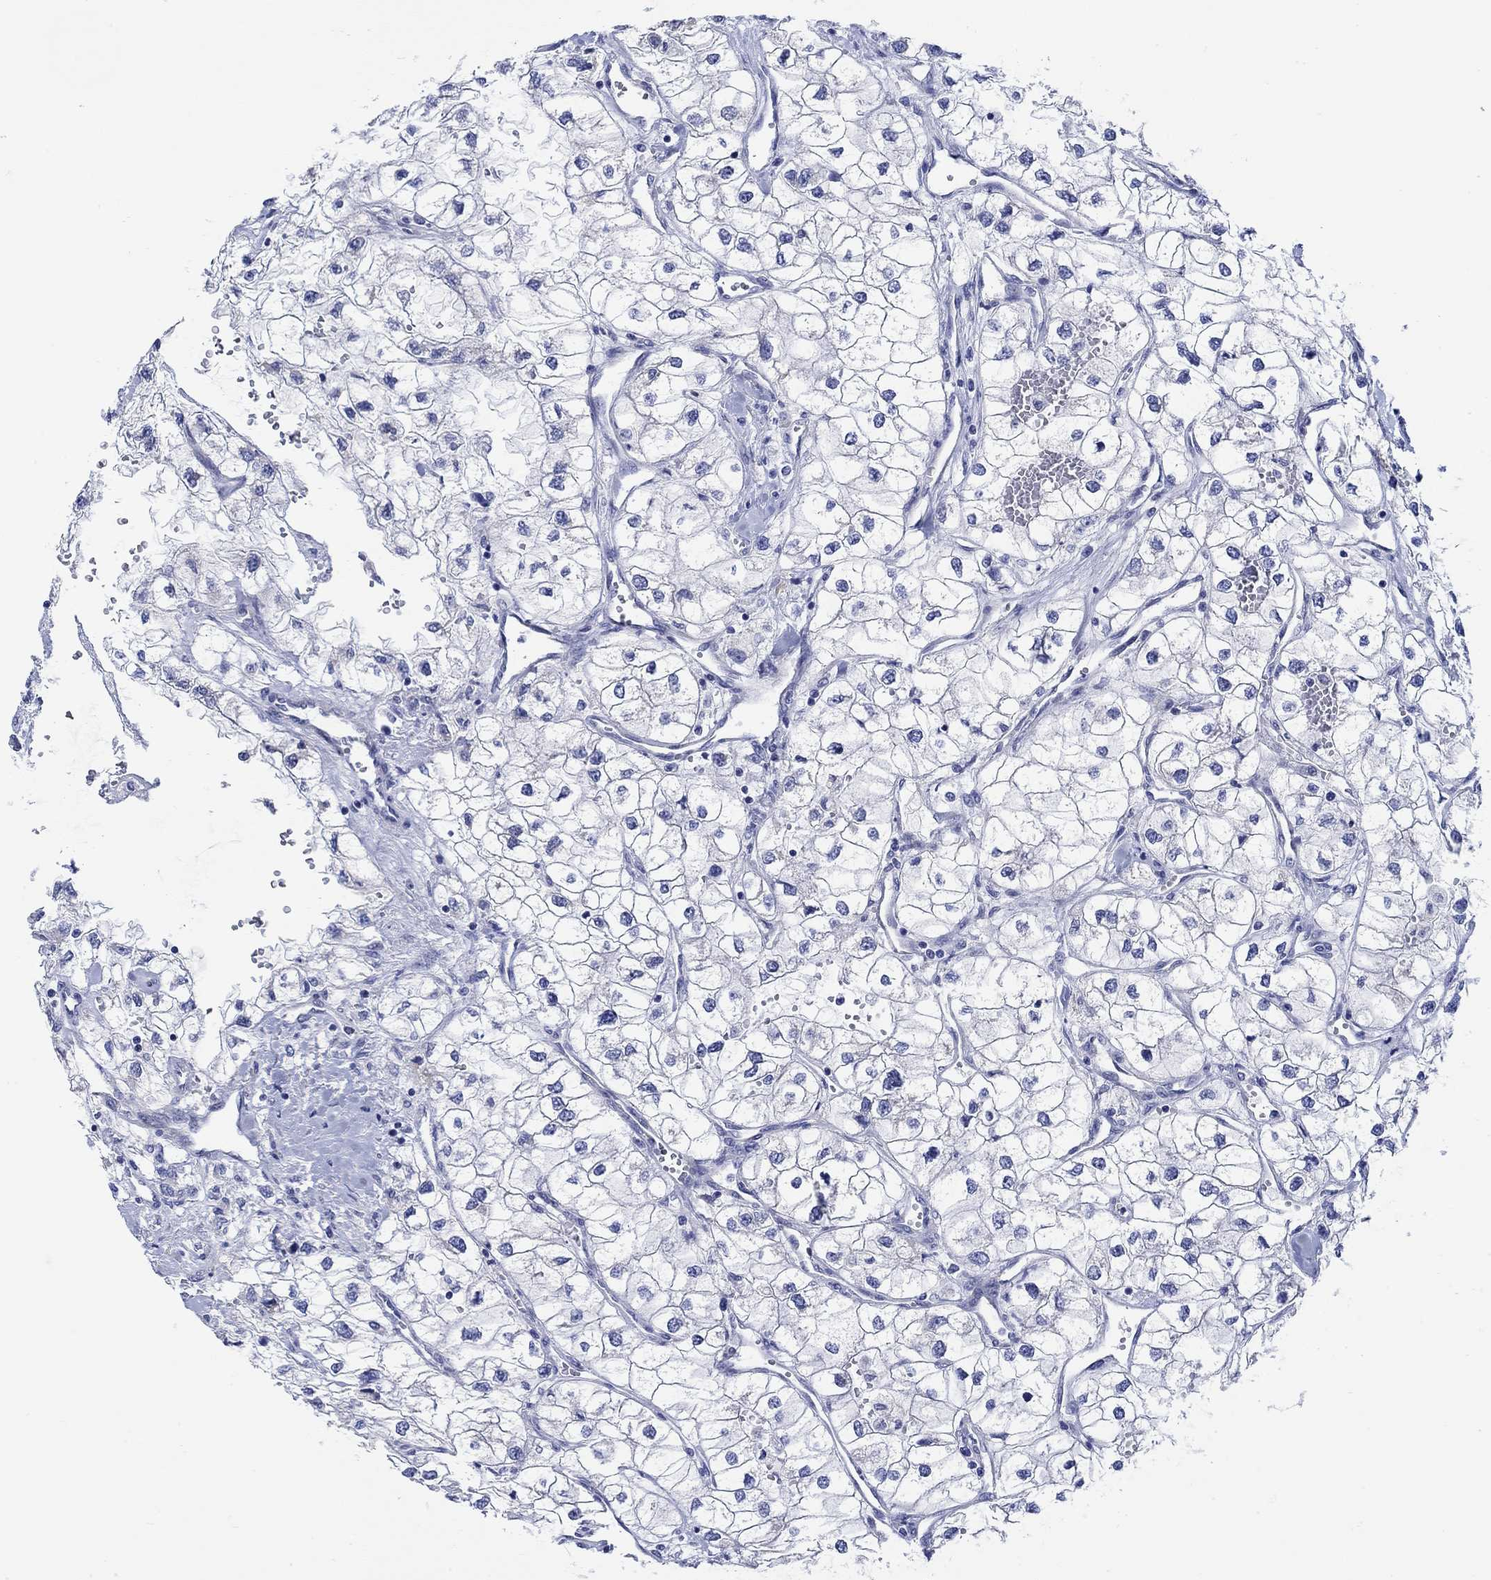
{"staining": {"intensity": "negative", "quantity": "none", "location": "none"}, "tissue": "renal cancer", "cell_type": "Tumor cells", "image_type": "cancer", "snomed": [{"axis": "morphology", "description": "Adenocarcinoma, NOS"}, {"axis": "topography", "description": "Kidney"}], "caption": "A high-resolution histopathology image shows IHC staining of adenocarcinoma (renal), which reveals no significant positivity in tumor cells.", "gene": "KRT222", "patient": {"sex": "male", "age": 59}}